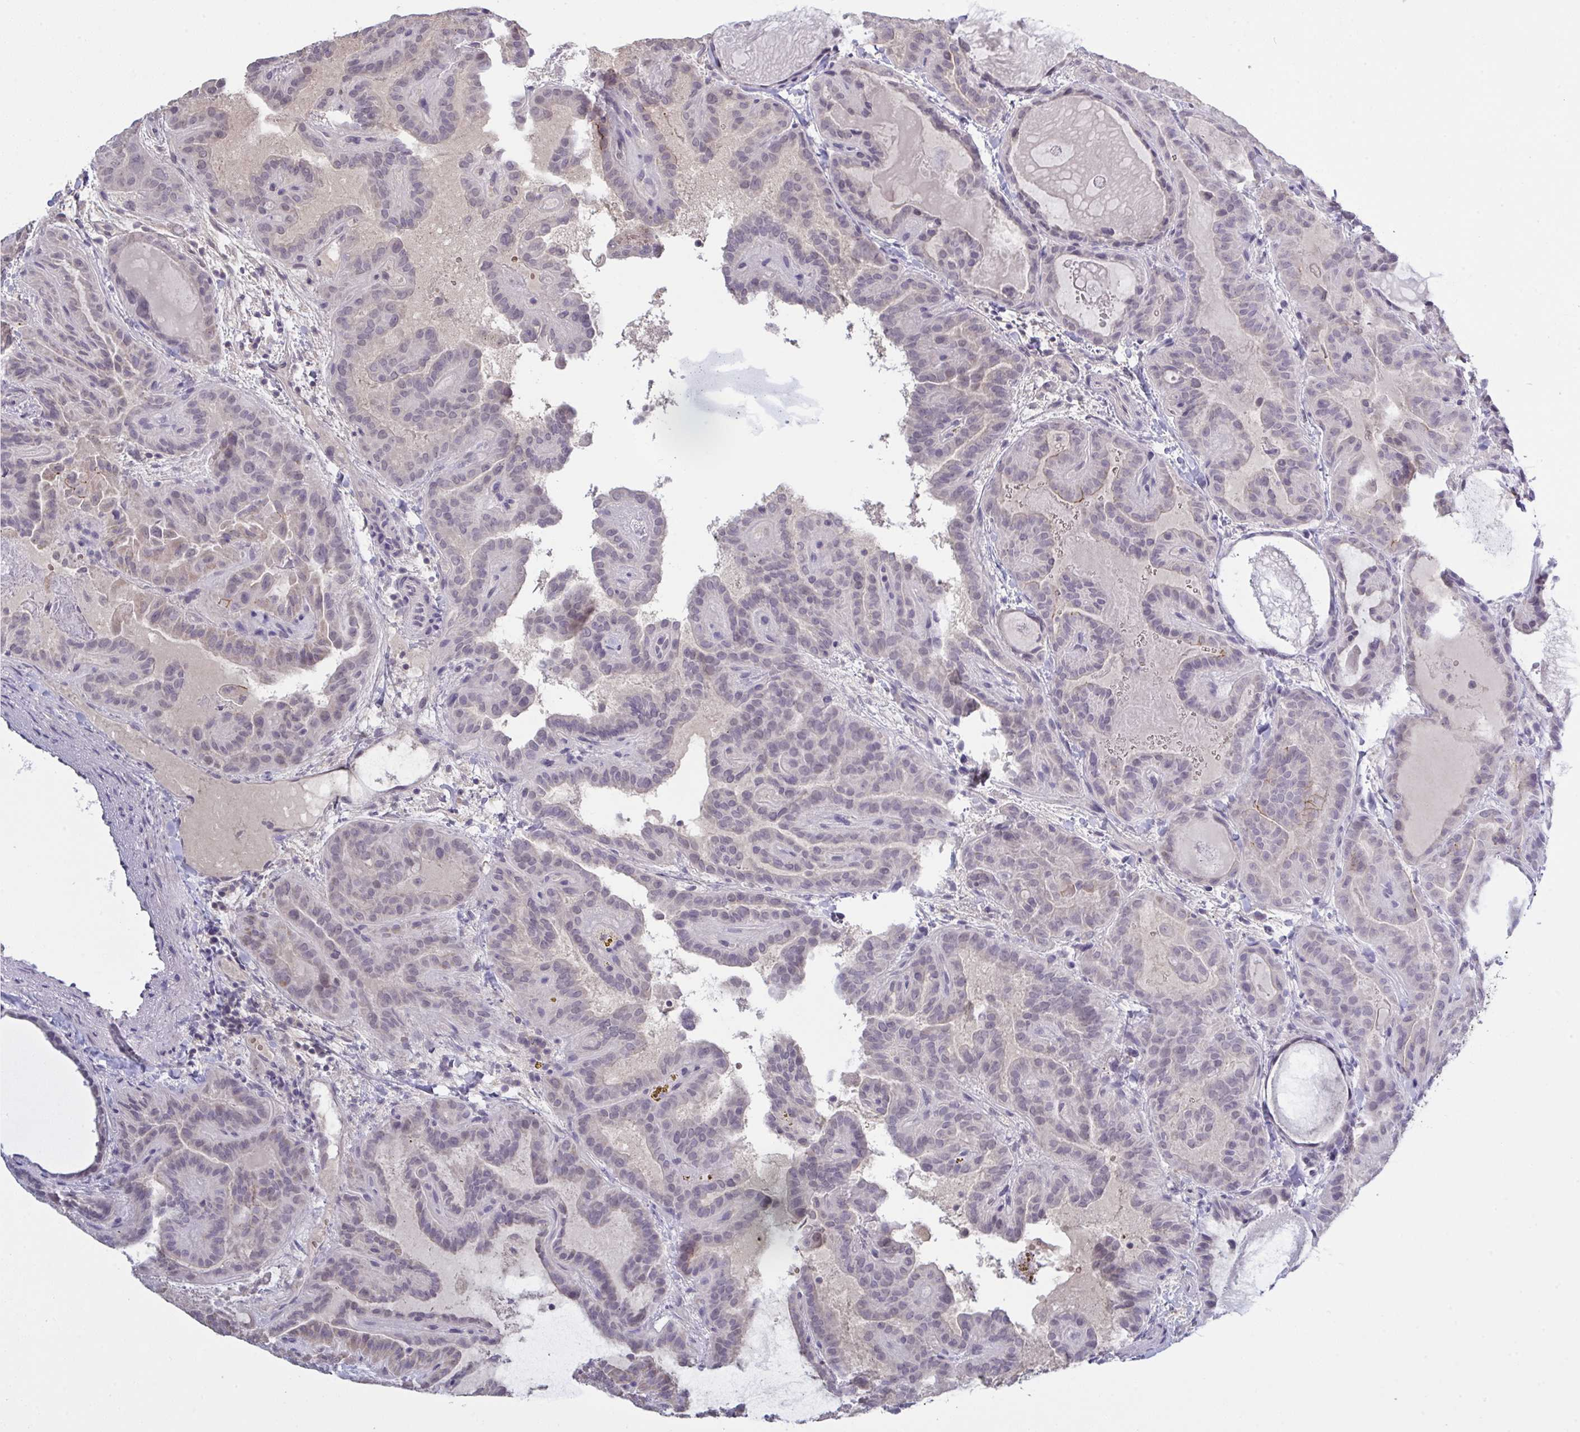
{"staining": {"intensity": "negative", "quantity": "none", "location": "none"}, "tissue": "thyroid cancer", "cell_type": "Tumor cells", "image_type": "cancer", "snomed": [{"axis": "morphology", "description": "Papillary adenocarcinoma, NOS"}, {"axis": "topography", "description": "Thyroid gland"}], "caption": "Tumor cells are negative for protein expression in human papillary adenocarcinoma (thyroid).", "gene": "ZNF784", "patient": {"sex": "female", "age": 46}}